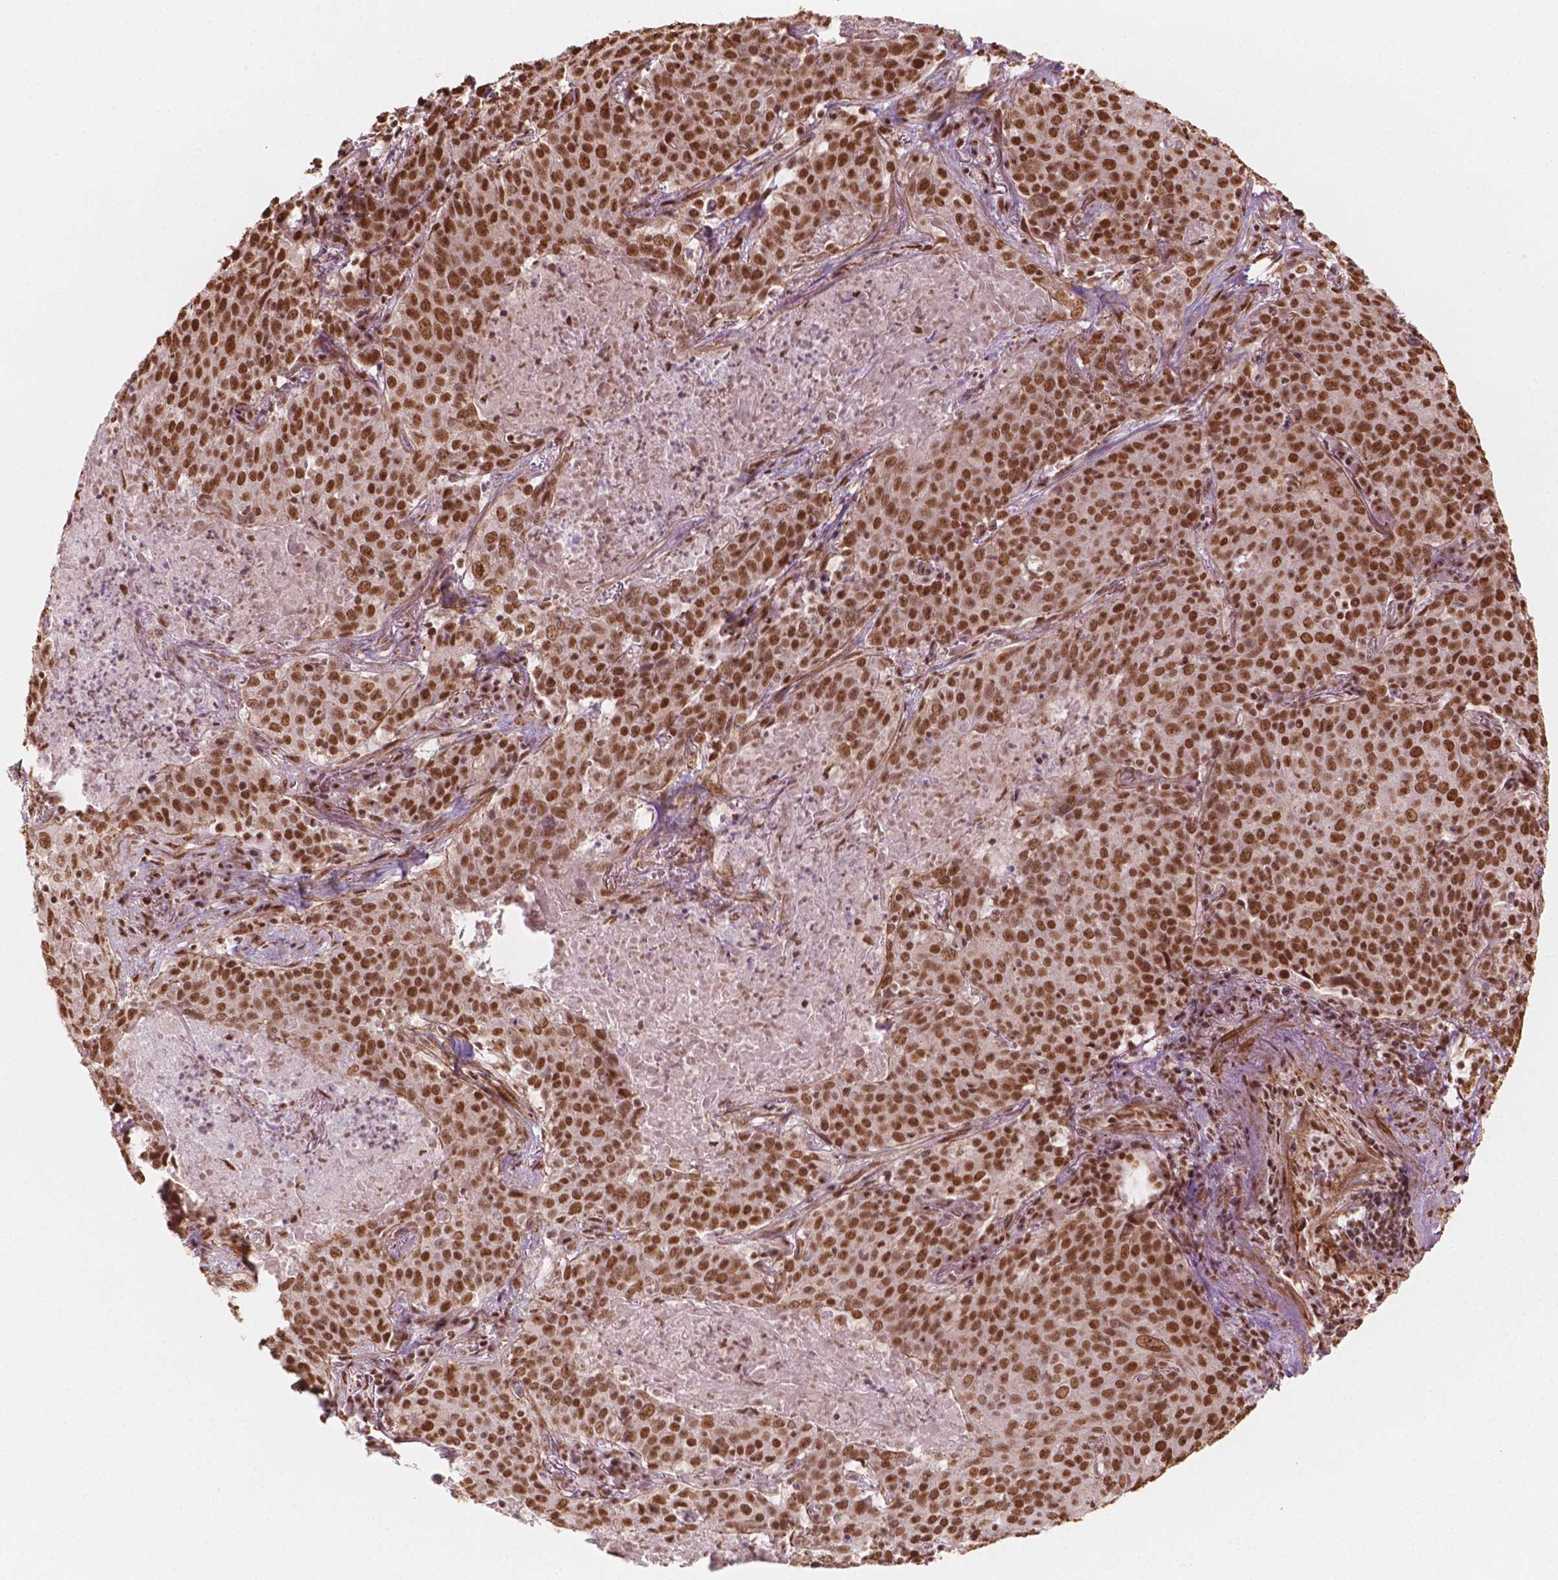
{"staining": {"intensity": "moderate", "quantity": ">75%", "location": "nuclear"}, "tissue": "lung cancer", "cell_type": "Tumor cells", "image_type": "cancer", "snomed": [{"axis": "morphology", "description": "Squamous cell carcinoma, NOS"}, {"axis": "topography", "description": "Lung"}], "caption": "Immunohistochemical staining of human lung cancer (squamous cell carcinoma) displays medium levels of moderate nuclear positivity in approximately >75% of tumor cells.", "gene": "GTF3C5", "patient": {"sex": "male", "age": 82}}